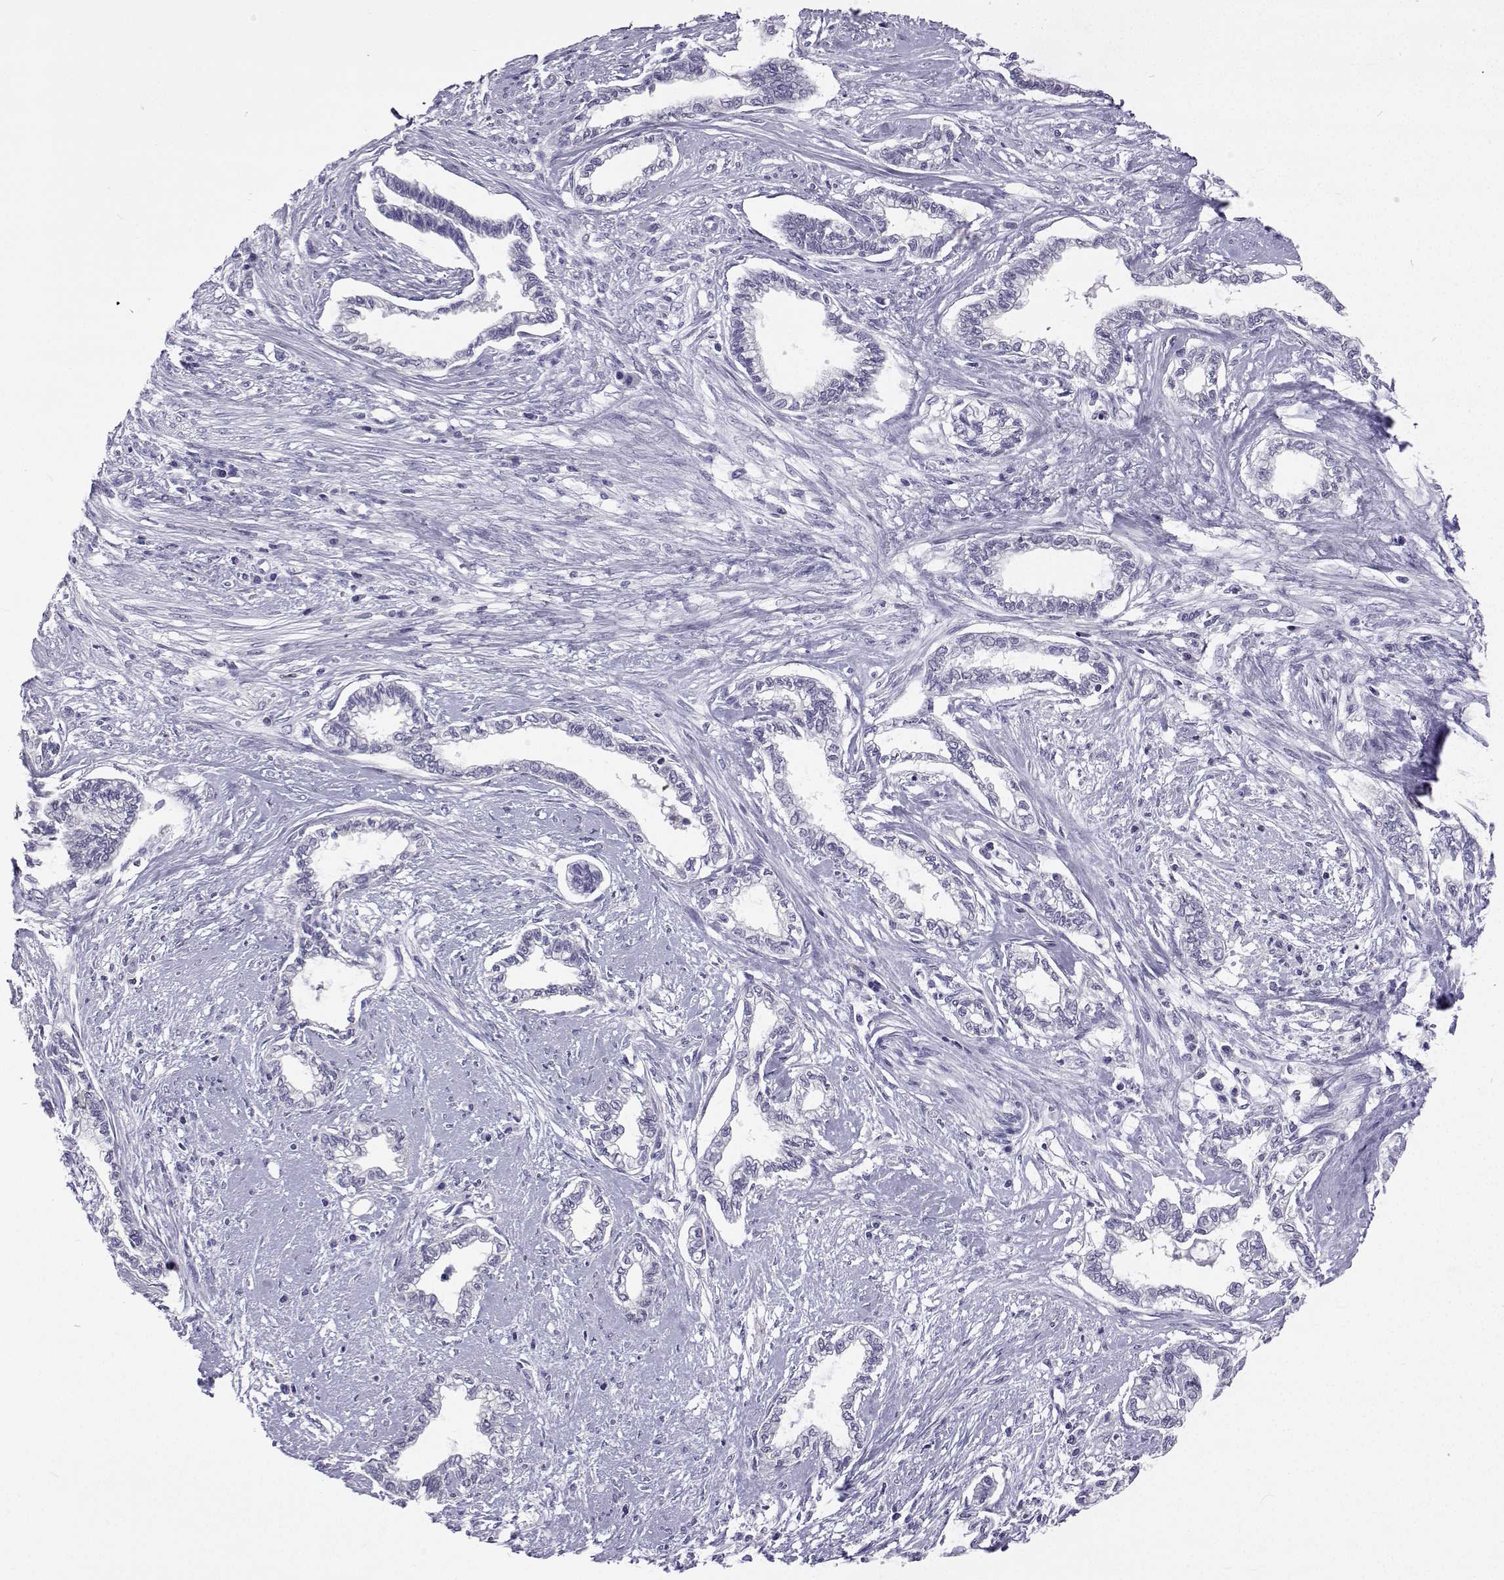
{"staining": {"intensity": "negative", "quantity": "none", "location": "none"}, "tissue": "cervical cancer", "cell_type": "Tumor cells", "image_type": "cancer", "snomed": [{"axis": "morphology", "description": "Adenocarcinoma, NOS"}, {"axis": "topography", "description": "Cervix"}], "caption": "A micrograph of adenocarcinoma (cervical) stained for a protein shows no brown staining in tumor cells.", "gene": "GALM", "patient": {"sex": "female", "age": 62}}